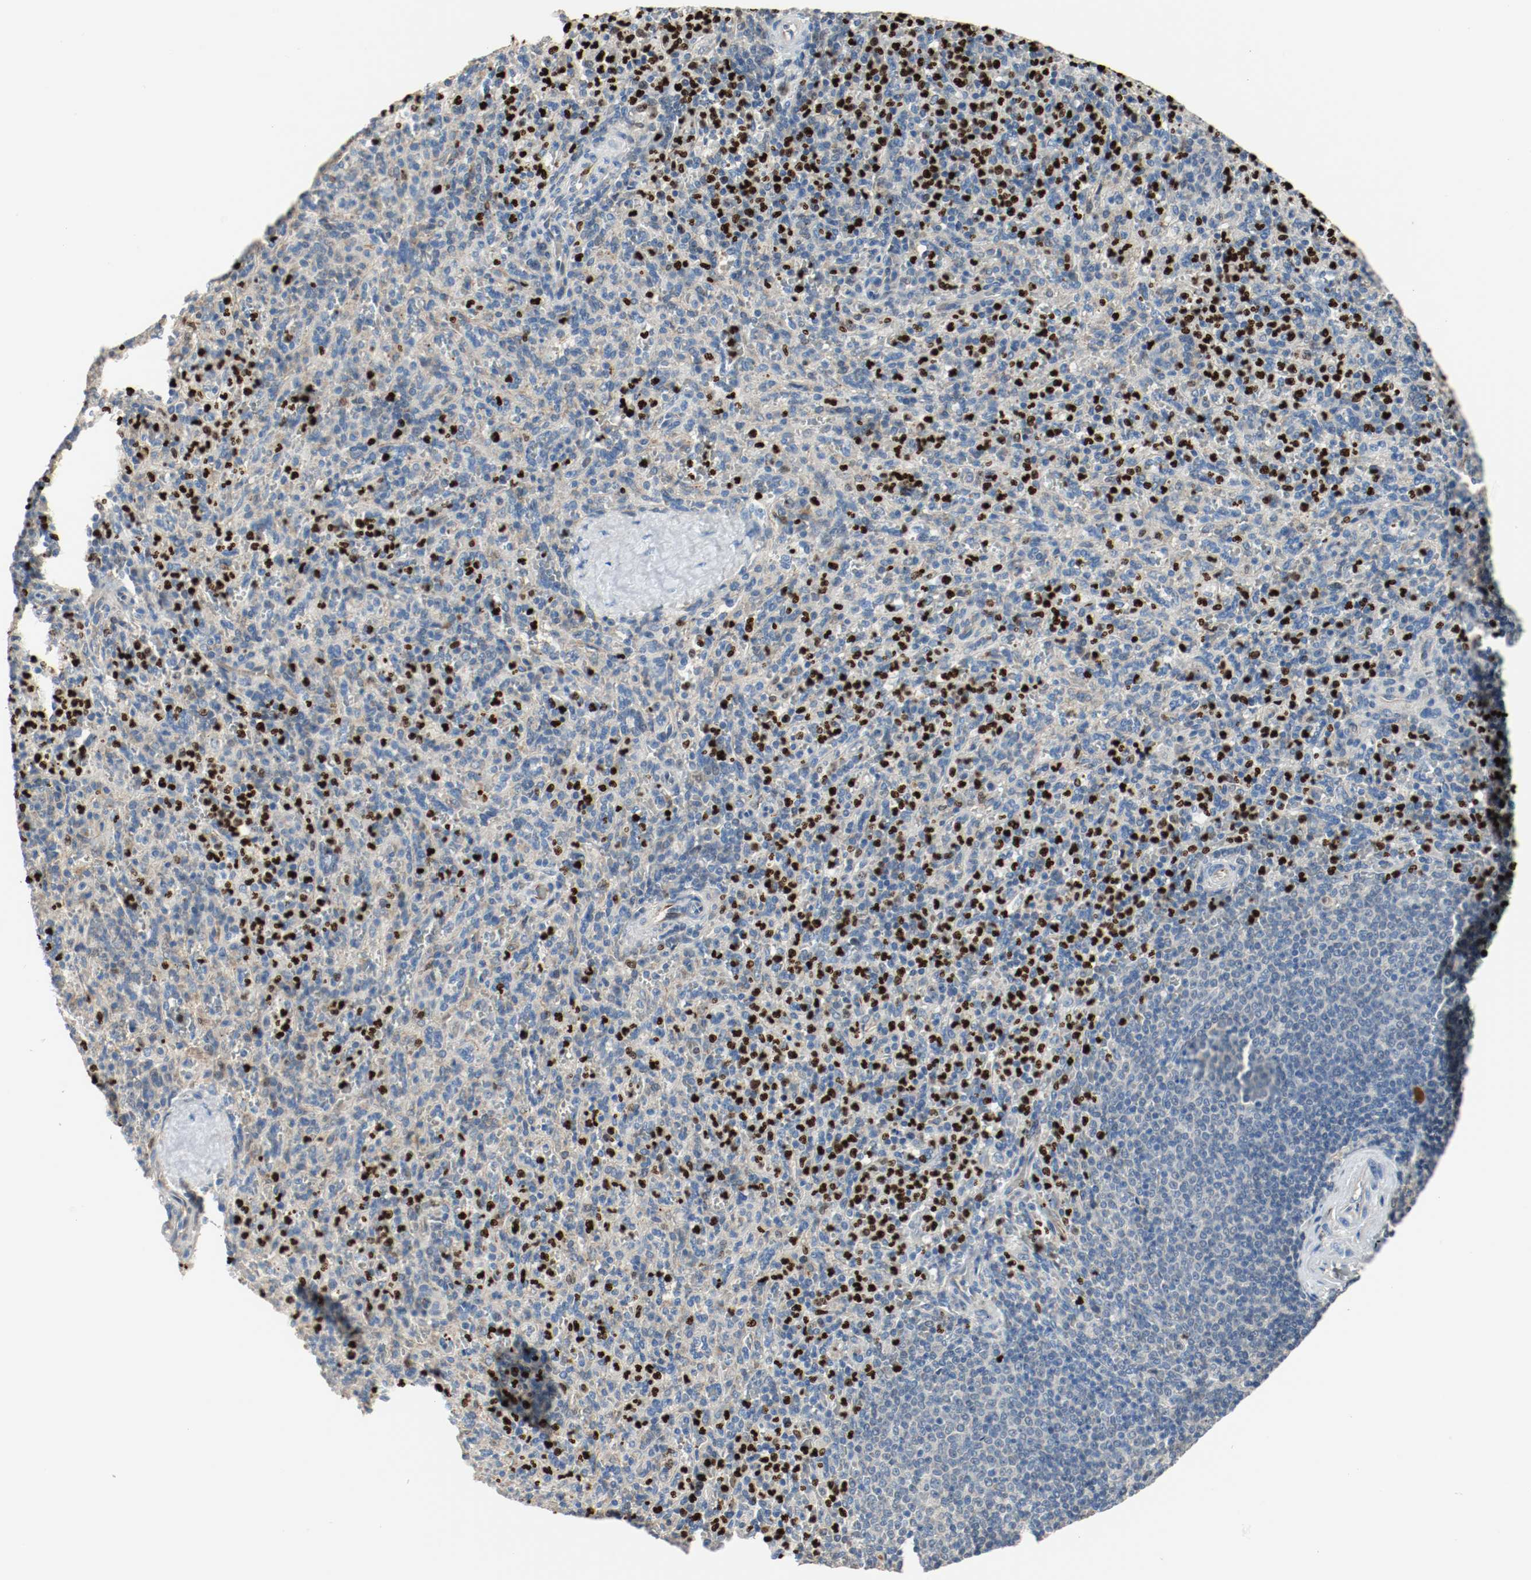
{"staining": {"intensity": "strong", "quantity": "25%-75%", "location": "cytoplasmic/membranous,nuclear"}, "tissue": "spleen", "cell_type": "Cells in red pulp", "image_type": "normal", "snomed": [{"axis": "morphology", "description": "Normal tissue, NOS"}, {"axis": "topography", "description": "Spleen"}], "caption": "Cells in red pulp demonstrate high levels of strong cytoplasmic/membranous,nuclear positivity in about 25%-75% of cells in normal human spleen.", "gene": "BLK", "patient": {"sex": "male", "age": 36}}